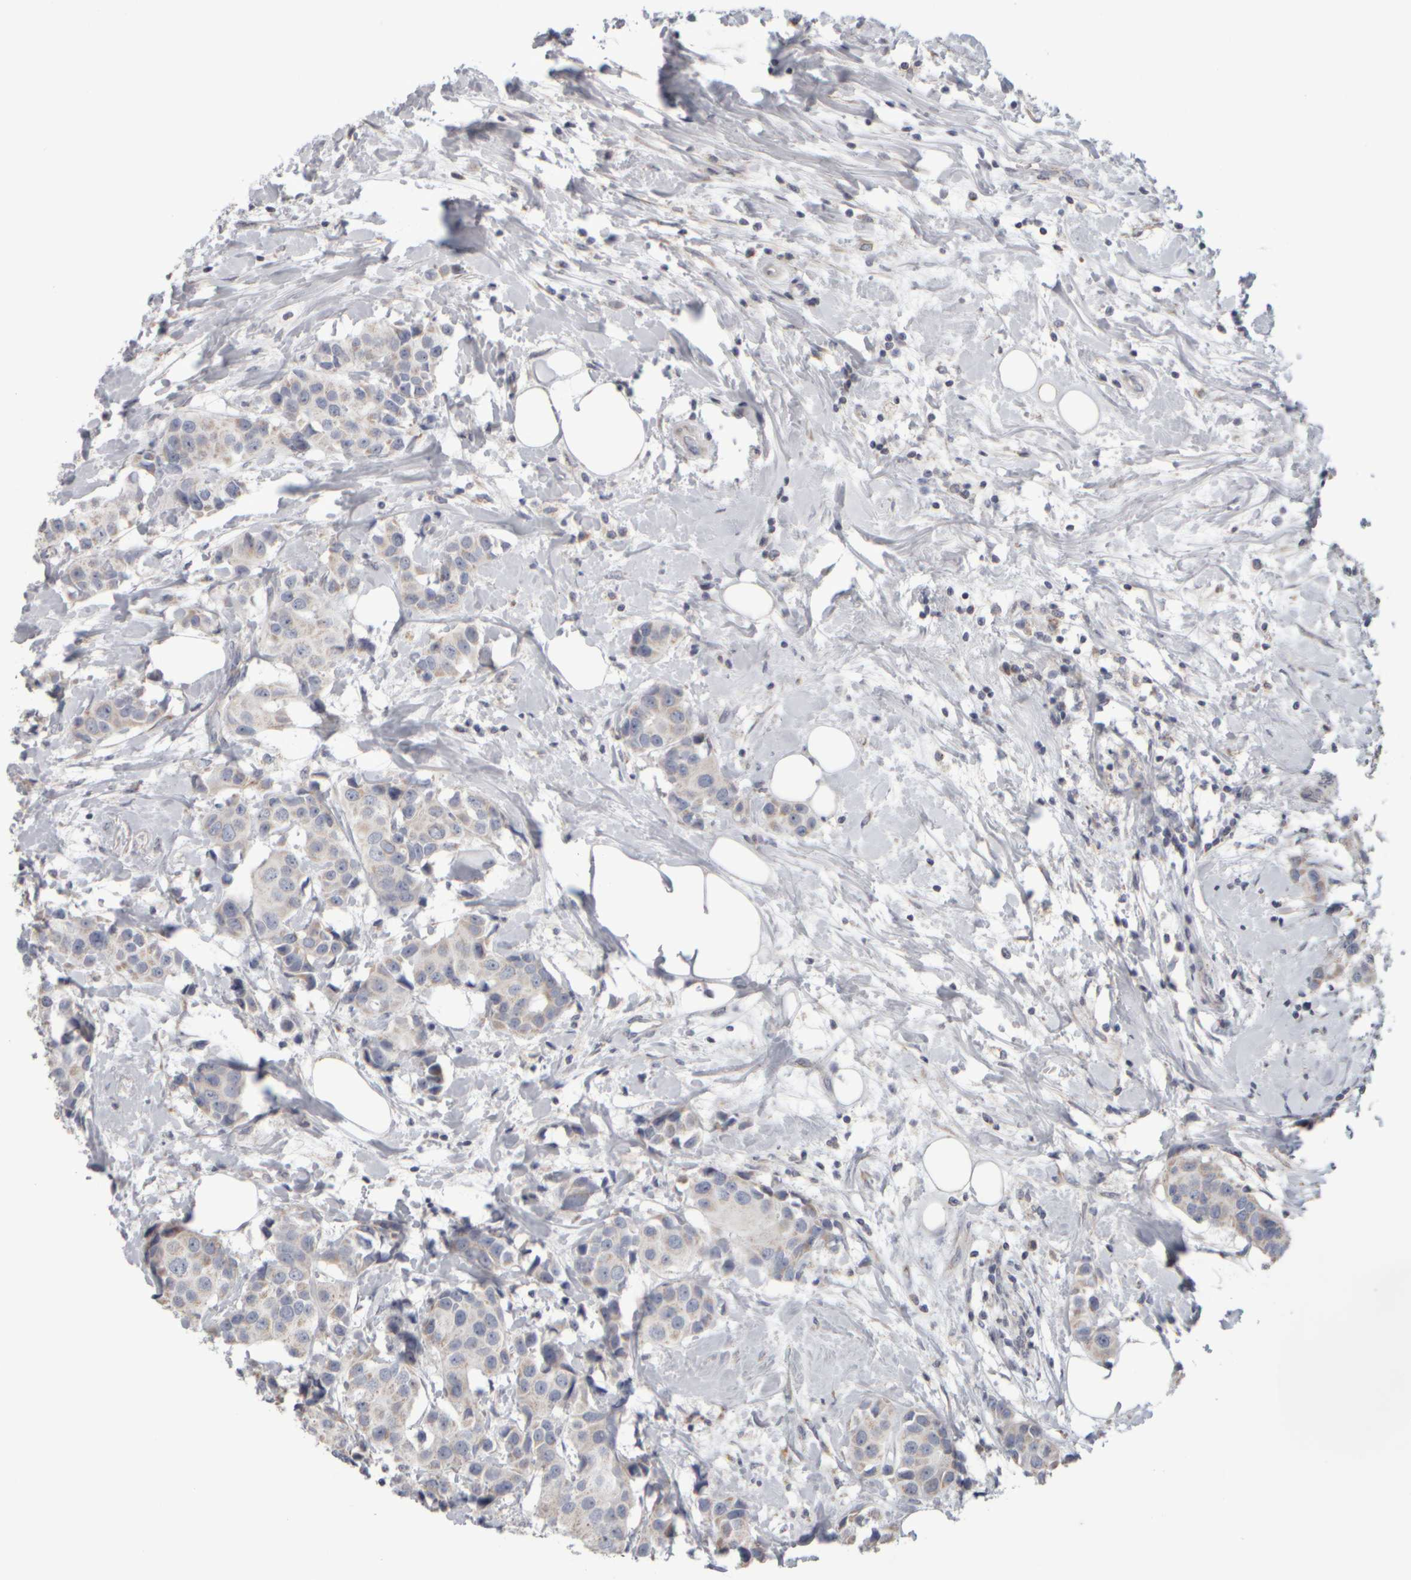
{"staining": {"intensity": "negative", "quantity": "none", "location": "none"}, "tissue": "breast cancer", "cell_type": "Tumor cells", "image_type": "cancer", "snomed": [{"axis": "morphology", "description": "Normal tissue, NOS"}, {"axis": "morphology", "description": "Duct carcinoma"}, {"axis": "topography", "description": "Breast"}], "caption": "Immunohistochemistry (IHC) photomicrograph of neoplastic tissue: intraductal carcinoma (breast) stained with DAB (3,3'-diaminobenzidine) shows no significant protein expression in tumor cells.", "gene": "SCO1", "patient": {"sex": "female", "age": 39}}